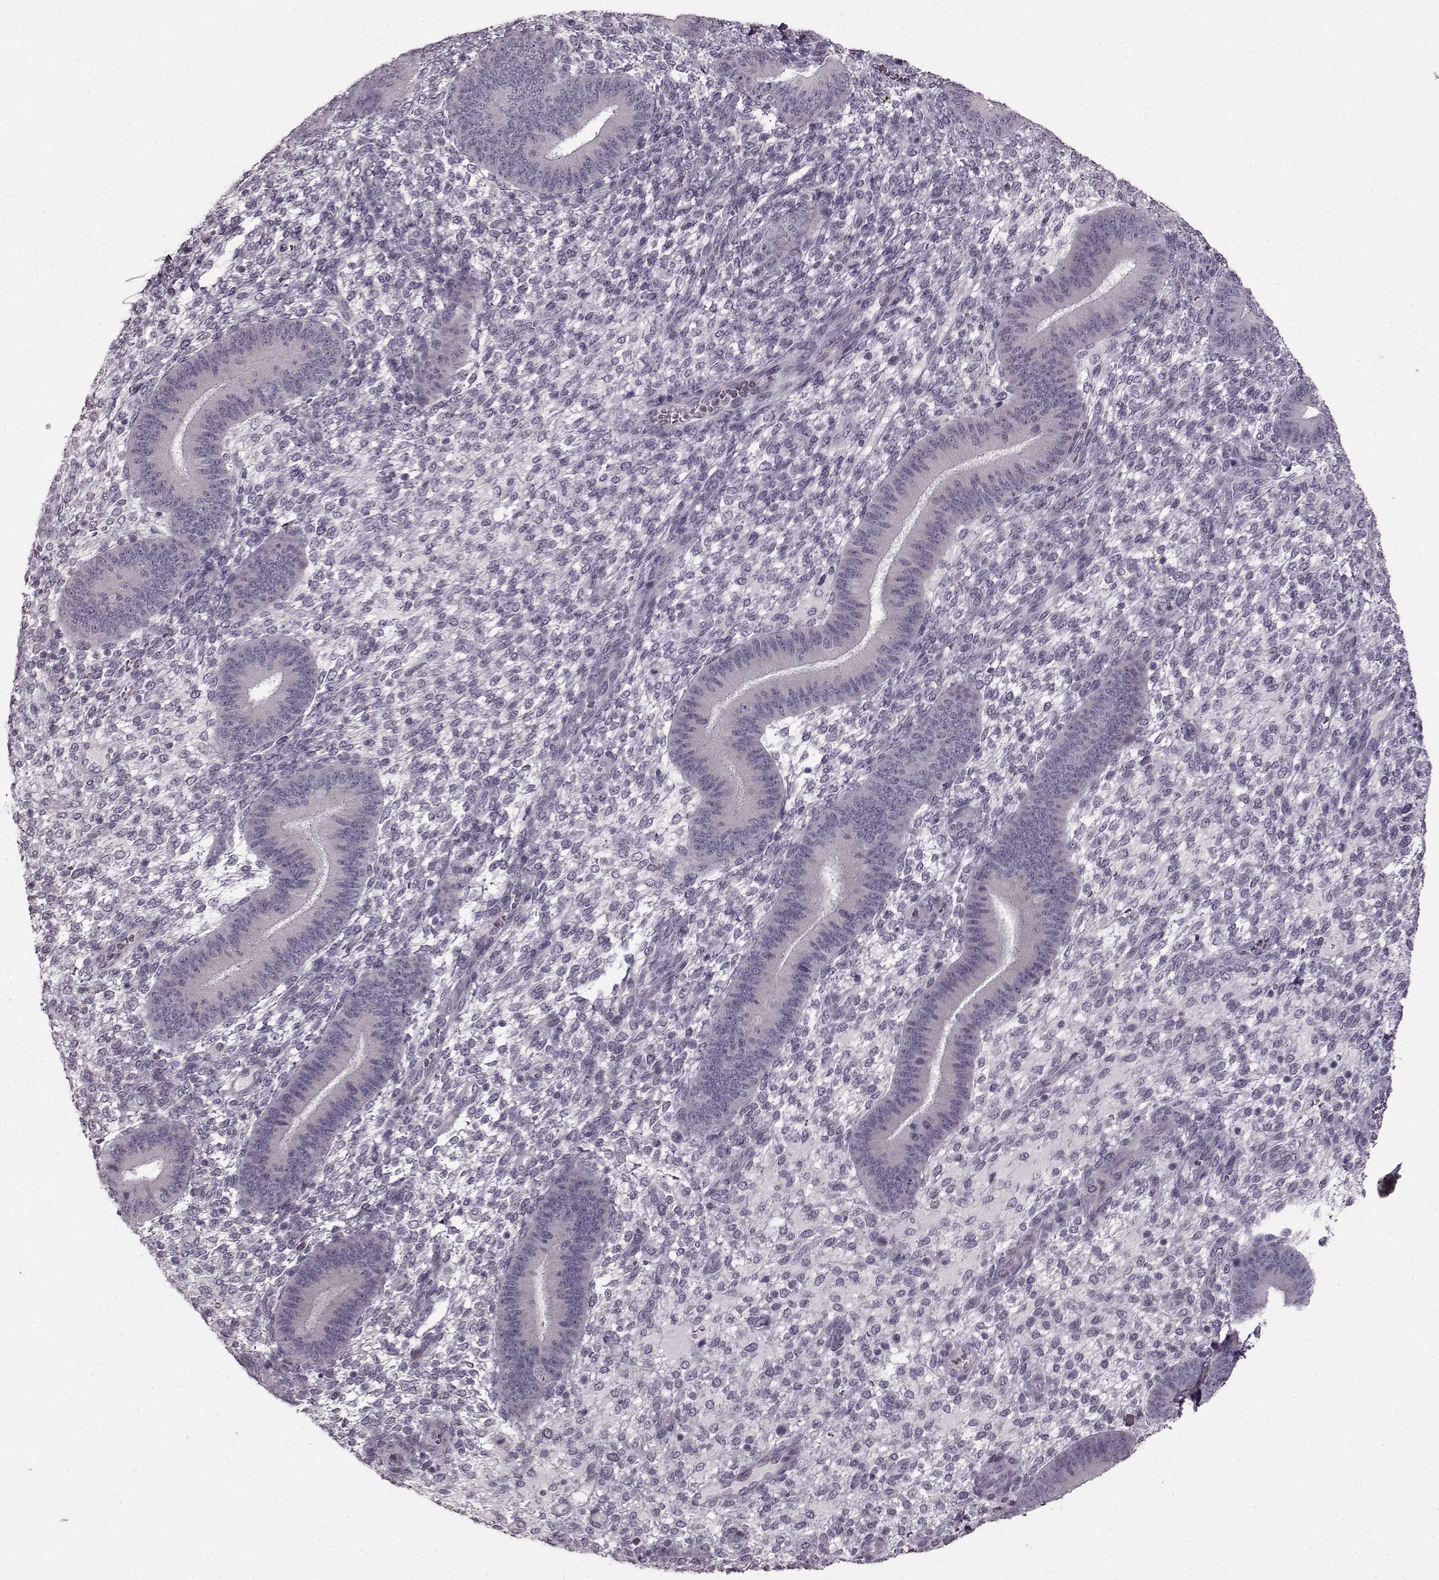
{"staining": {"intensity": "negative", "quantity": "none", "location": "none"}, "tissue": "endometrium", "cell_type": "Cells in endometrial stroma", "image_type": "normal", "snomed": [{"axis": "morphology", "description": "Normal tissue, NOS"}, {"axis": "topography", "description": "Endometrium"}], "caption": "IHC of benign human endometrium reveals no expression in cells in endometrial stroma. The staining is performed using DAB brown chromogen with nuclei counter-stained in using hematoxylin.", "gene": "RP1L1", "patient": {"sex": "female", "age": 39}}